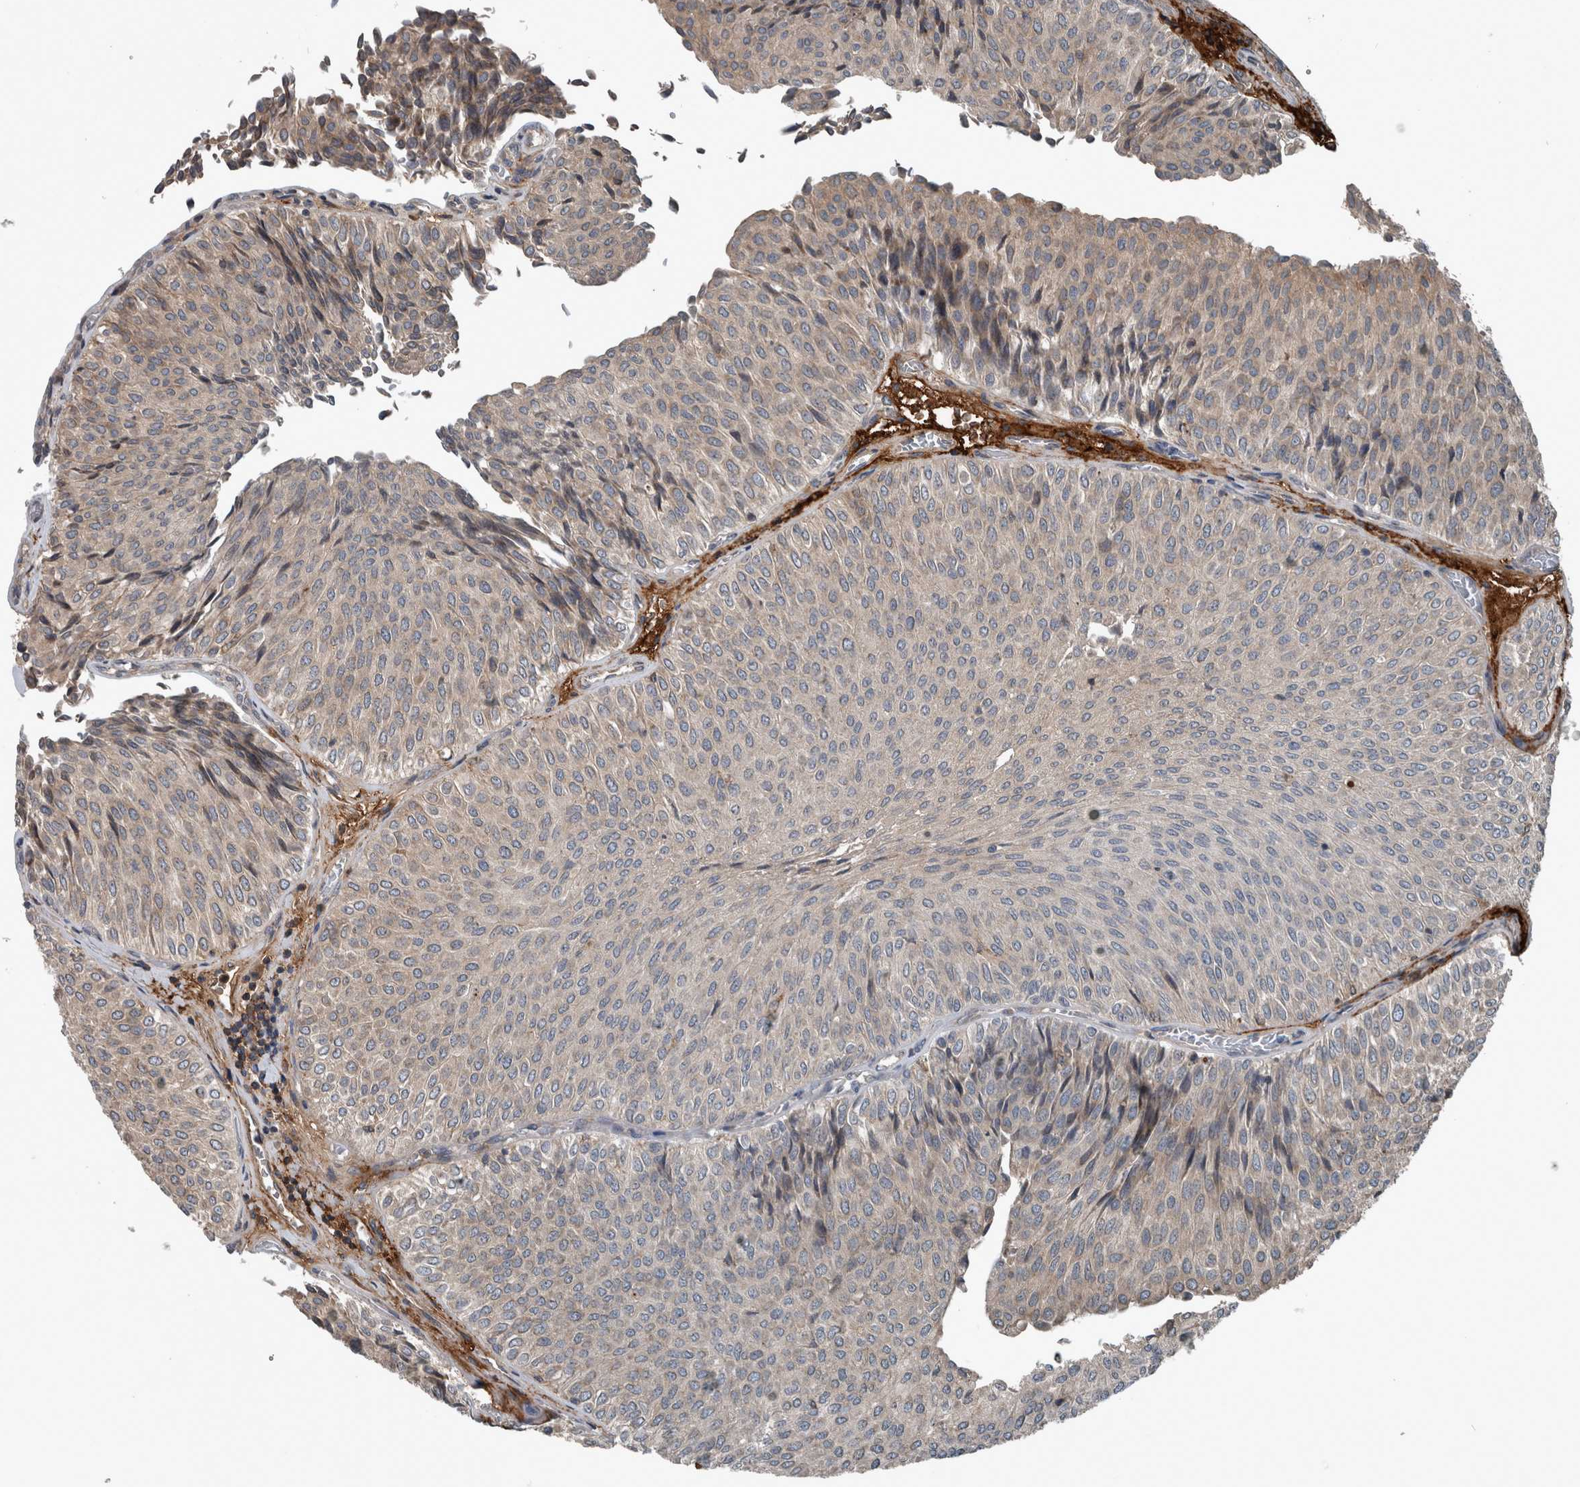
{"staining": {"intensity": "weak", "quantity": "<25%", "location": "cytoplasmic/membranous"}, "tissue": "urothelial cancer", "cell_type": "Tumor cells", "image_type": "cancer", "snomed": [{"axis": "morphology", "description": "Urothelial carcinoma, Low grade"}, {"axis": "topography", "description": "Urinary bladder"}], "caption": "A histopathology image of human low-grade urothelial carcinoma is negative for staining in tumor cells. (Brightfield microscopy of DAB immunohistochemistry at high magnification).", "gene": "EXOC8", "patient": {"sex": "male", "age": 78}}